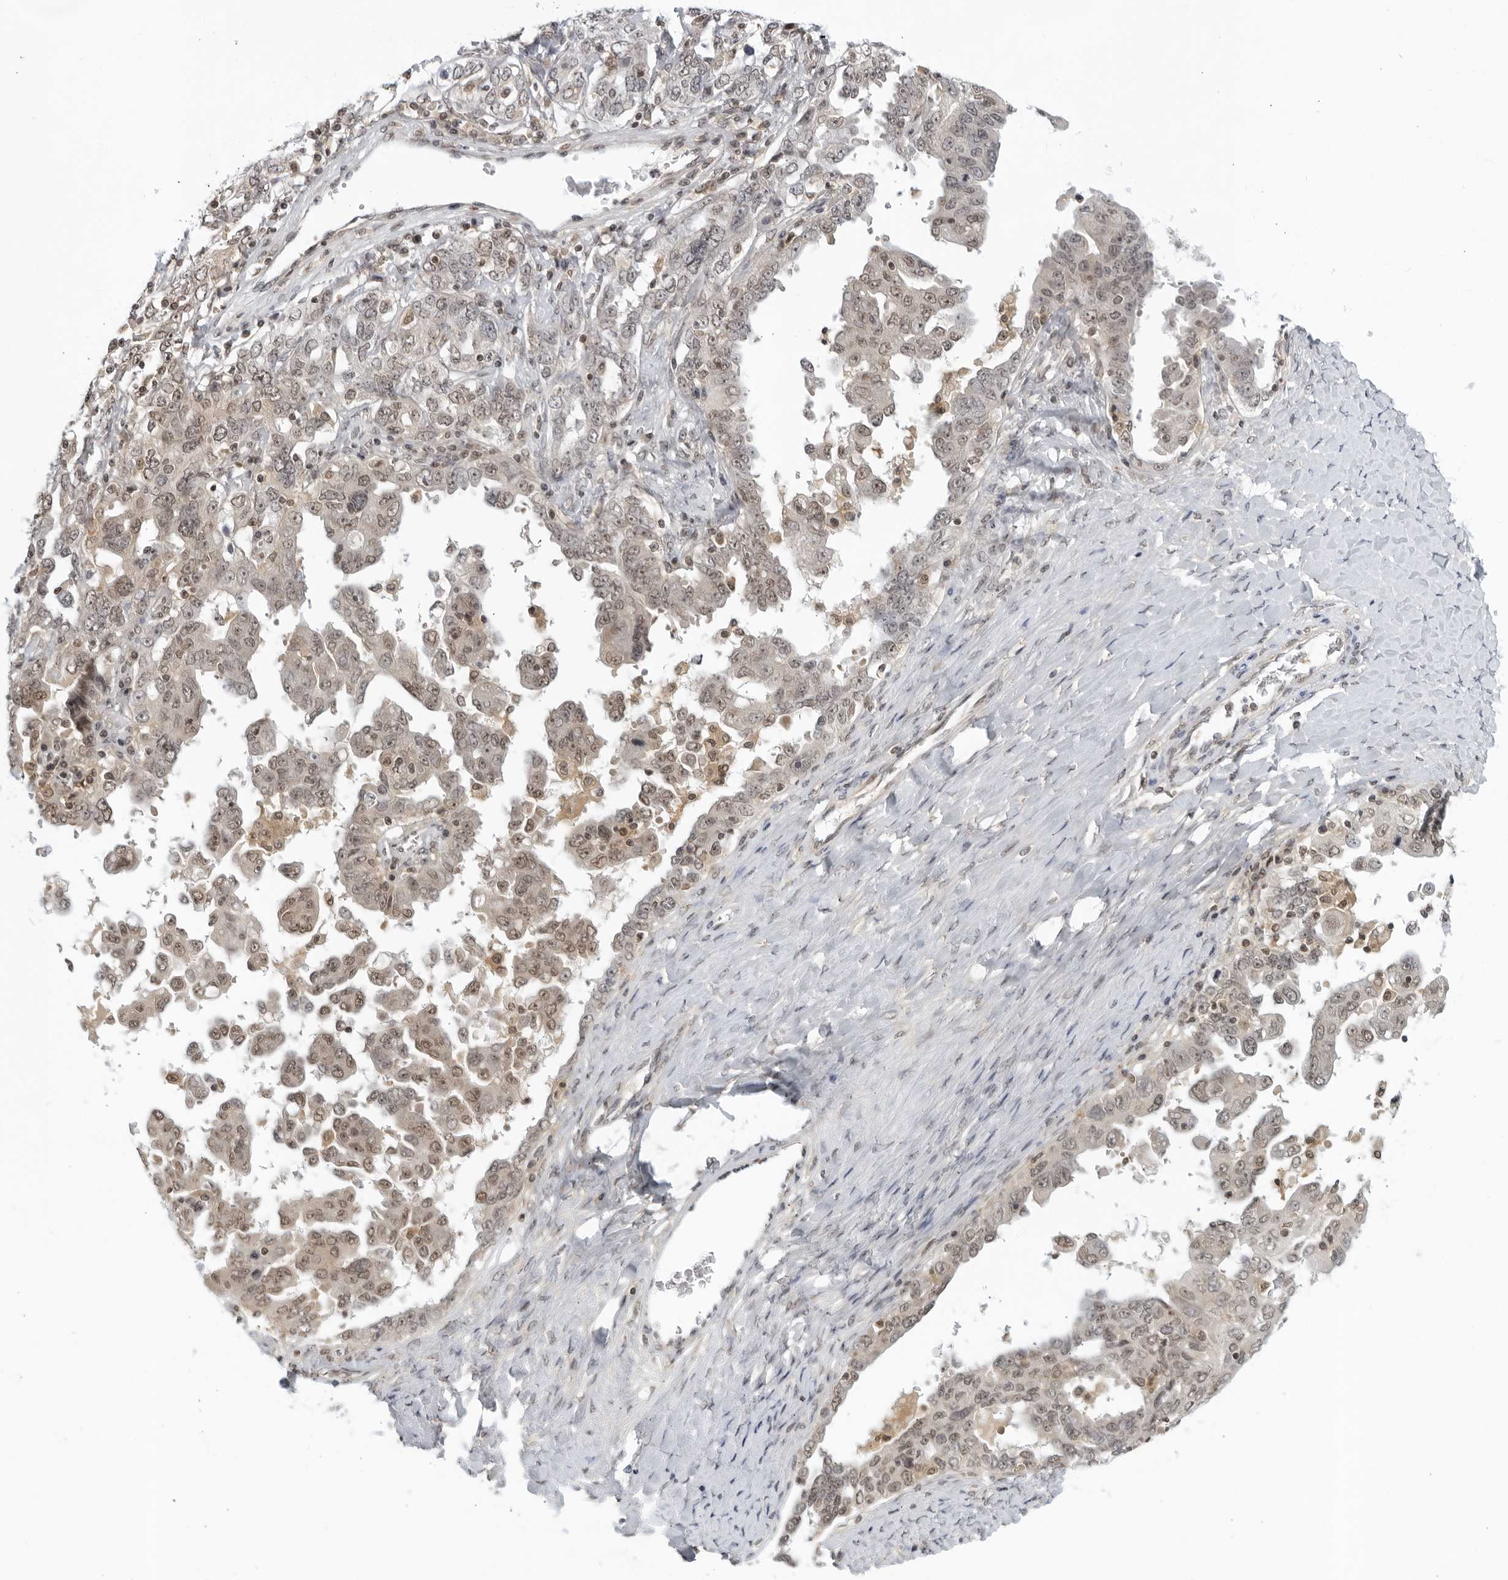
{"staining": {"intensity": "moderate", "quantity": "25%-75%", "location": "nuclear"}, "tissue": "ovarian cancer", "cell_type": "Tumor cells", "image_type": "cancer", "snomed": [{"axis": "morphology", "description": "Carcinoma, endometroid"}, {"axis": "topography", "description": "Ovary"}], "caption": "An immunohistochemistry micrograph of neoplastic tissue is shown. Protein staining in brown shows moderate nuclear positivity in ovarian cancer (endometroid carcinoma) within tumor cells.", "gene": "CC2D1B", "patient": {"sex": "female", "age": 62}}